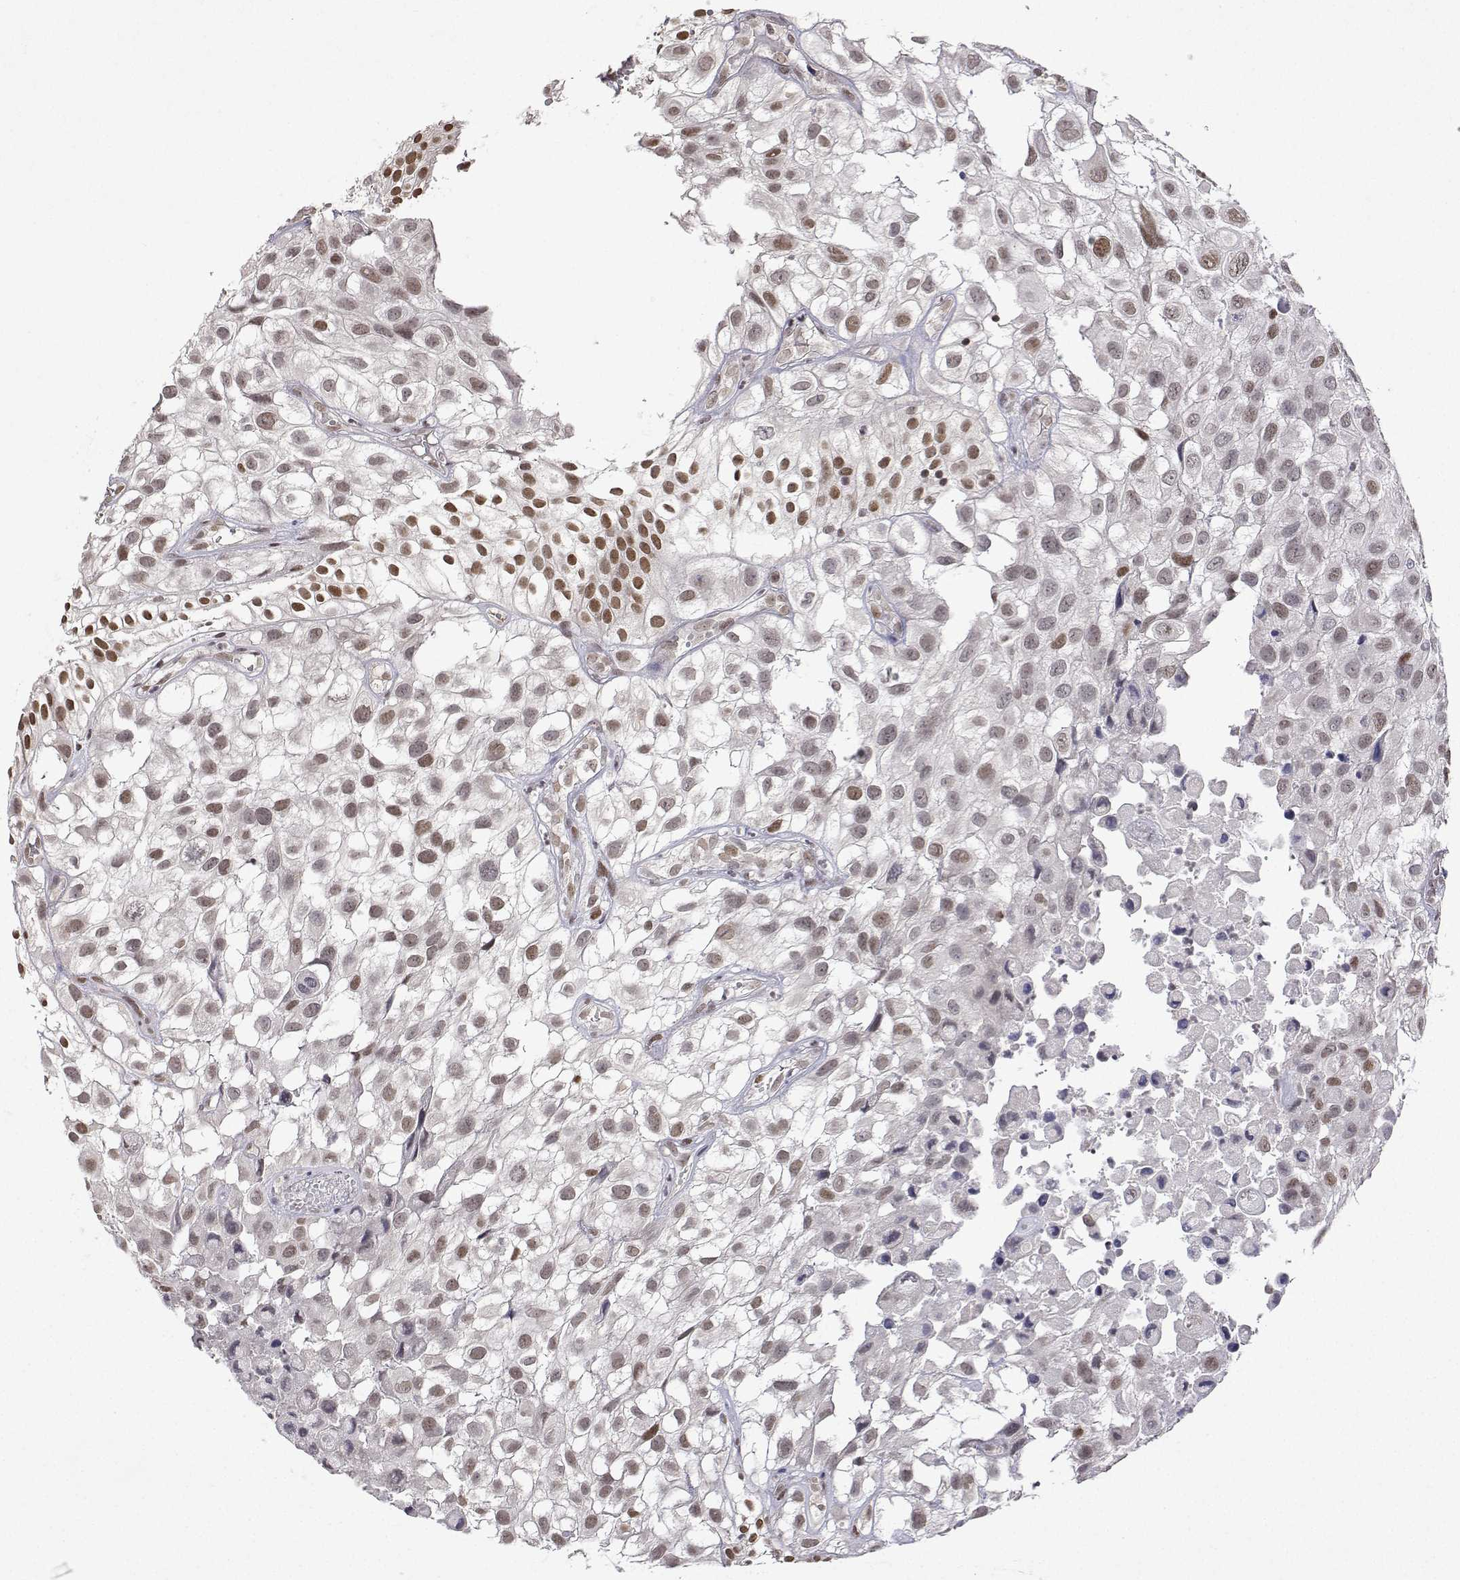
{"staining": {"intensity": "weak", "quantity": "25%-75%", "location": "nuclear"}, "tissue": "urothelial cancer", "cell_type": "Tumor cells", "image_type": "cancer", "snomed": [{"axis": "morphology", "description": "Urothelial carcinoma, High grade"}, {"axis": "topography", "description": "Urinary bladder"}], "caption": "Immunohistochemical staining of human urothelial cancer demonstrates low levels of weak nuclear staining in approximately 25%-75% of tumor cells.", "gene": "XPC", "patient": {"sex": "male", "age": 56}}